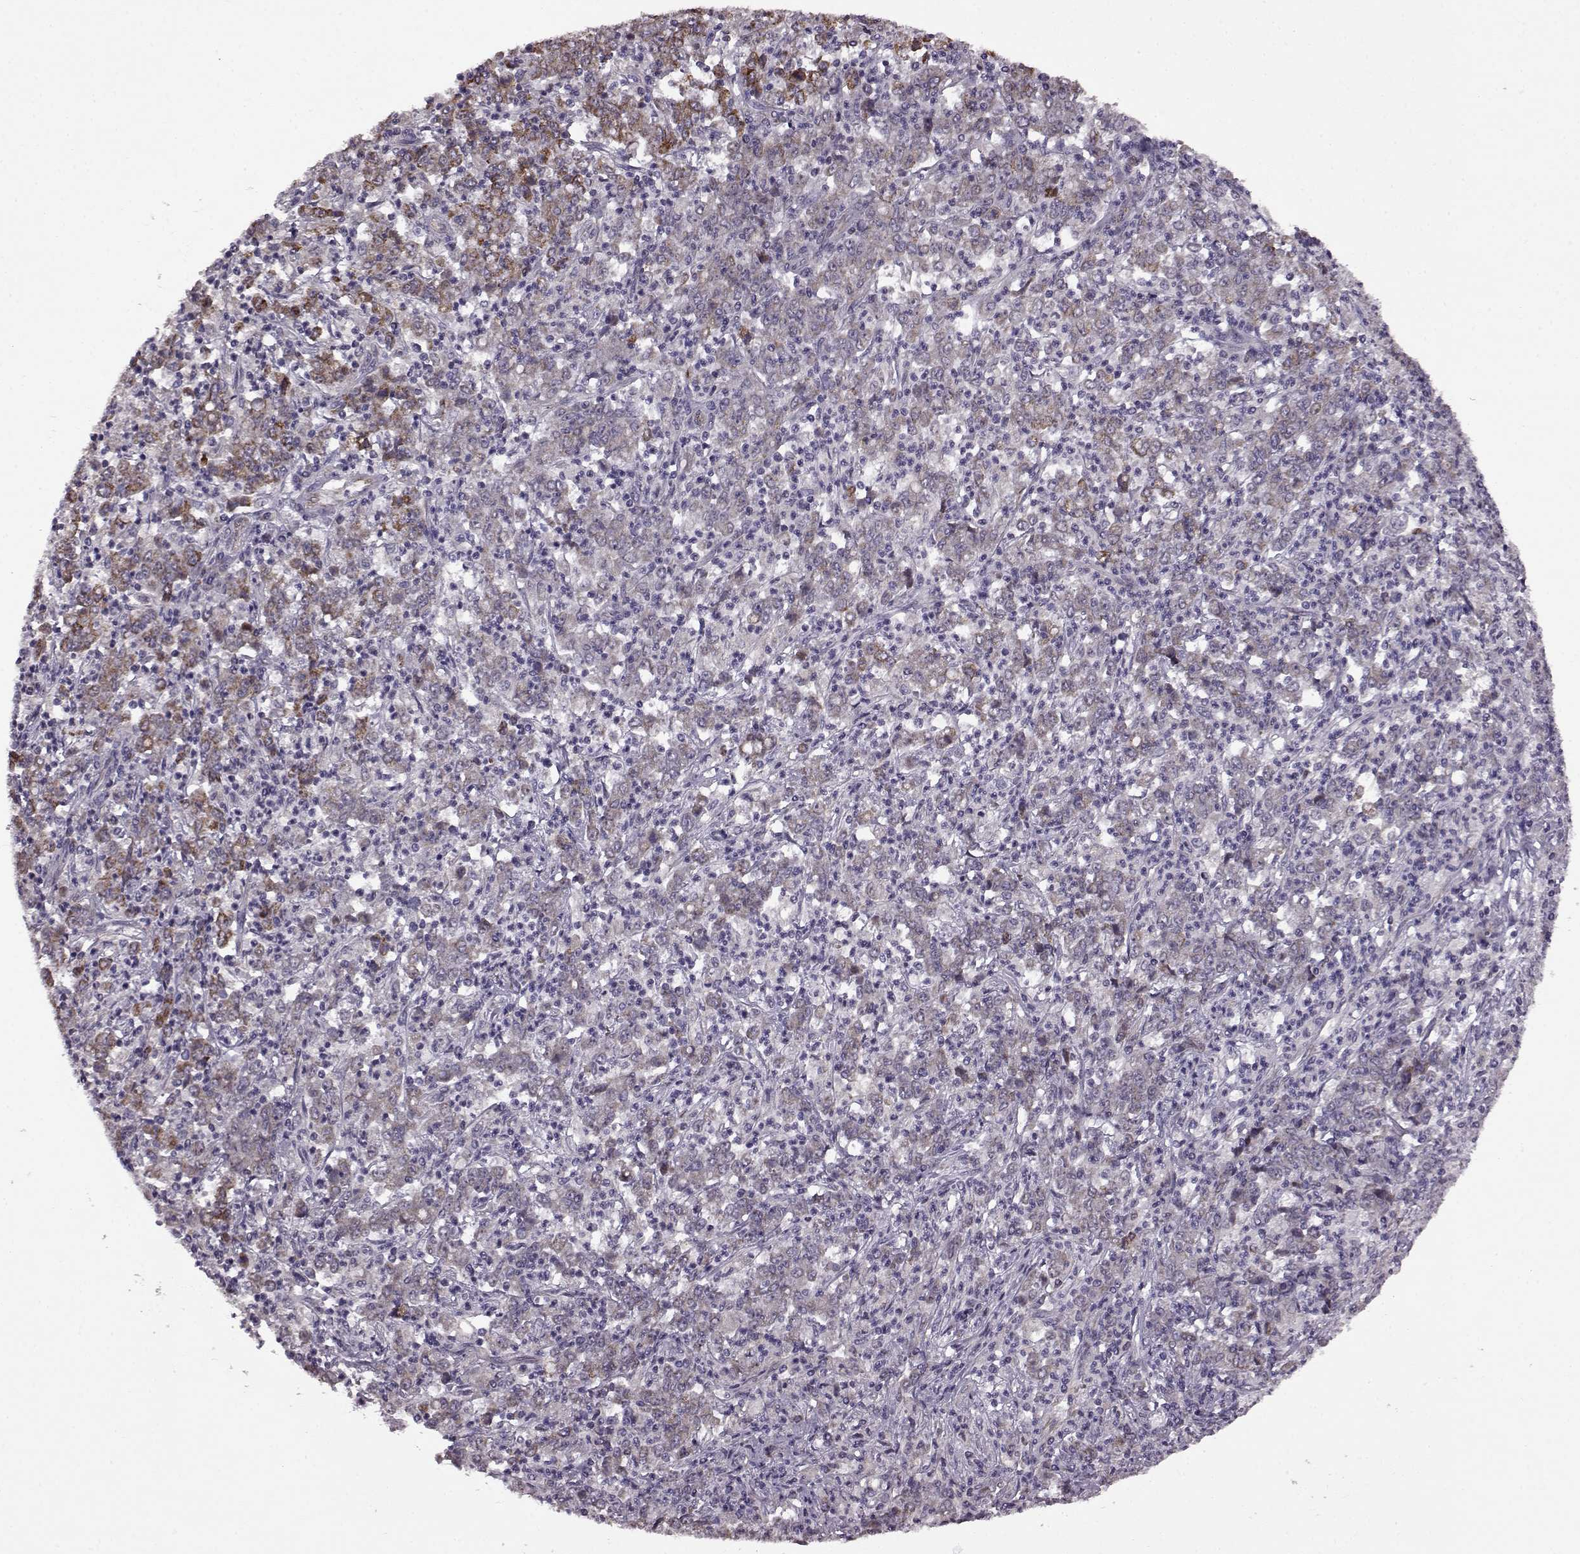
{"staining": {"intensity": "moderate", "quantity": "<25%", "location": "cytoplasmic/membranous"}, "tissue": "stomach cancer", "cell_type": "Tumor cells", "image_type": "cancer", "snomed": [{"axis": "morphology", "description": "Adenocarcinoma, NOS"}, {"axis": "topography", "description": "Stomach, lower"}], "caption": "Stomach cancer (adenocarcinoma) stained with a brown dye reveals moderate cytoplasmic/membranous positive staining in about <25% of tumor cells.", "gene": "MTSS1", "patient": {"sex": "female", "age": 71}}